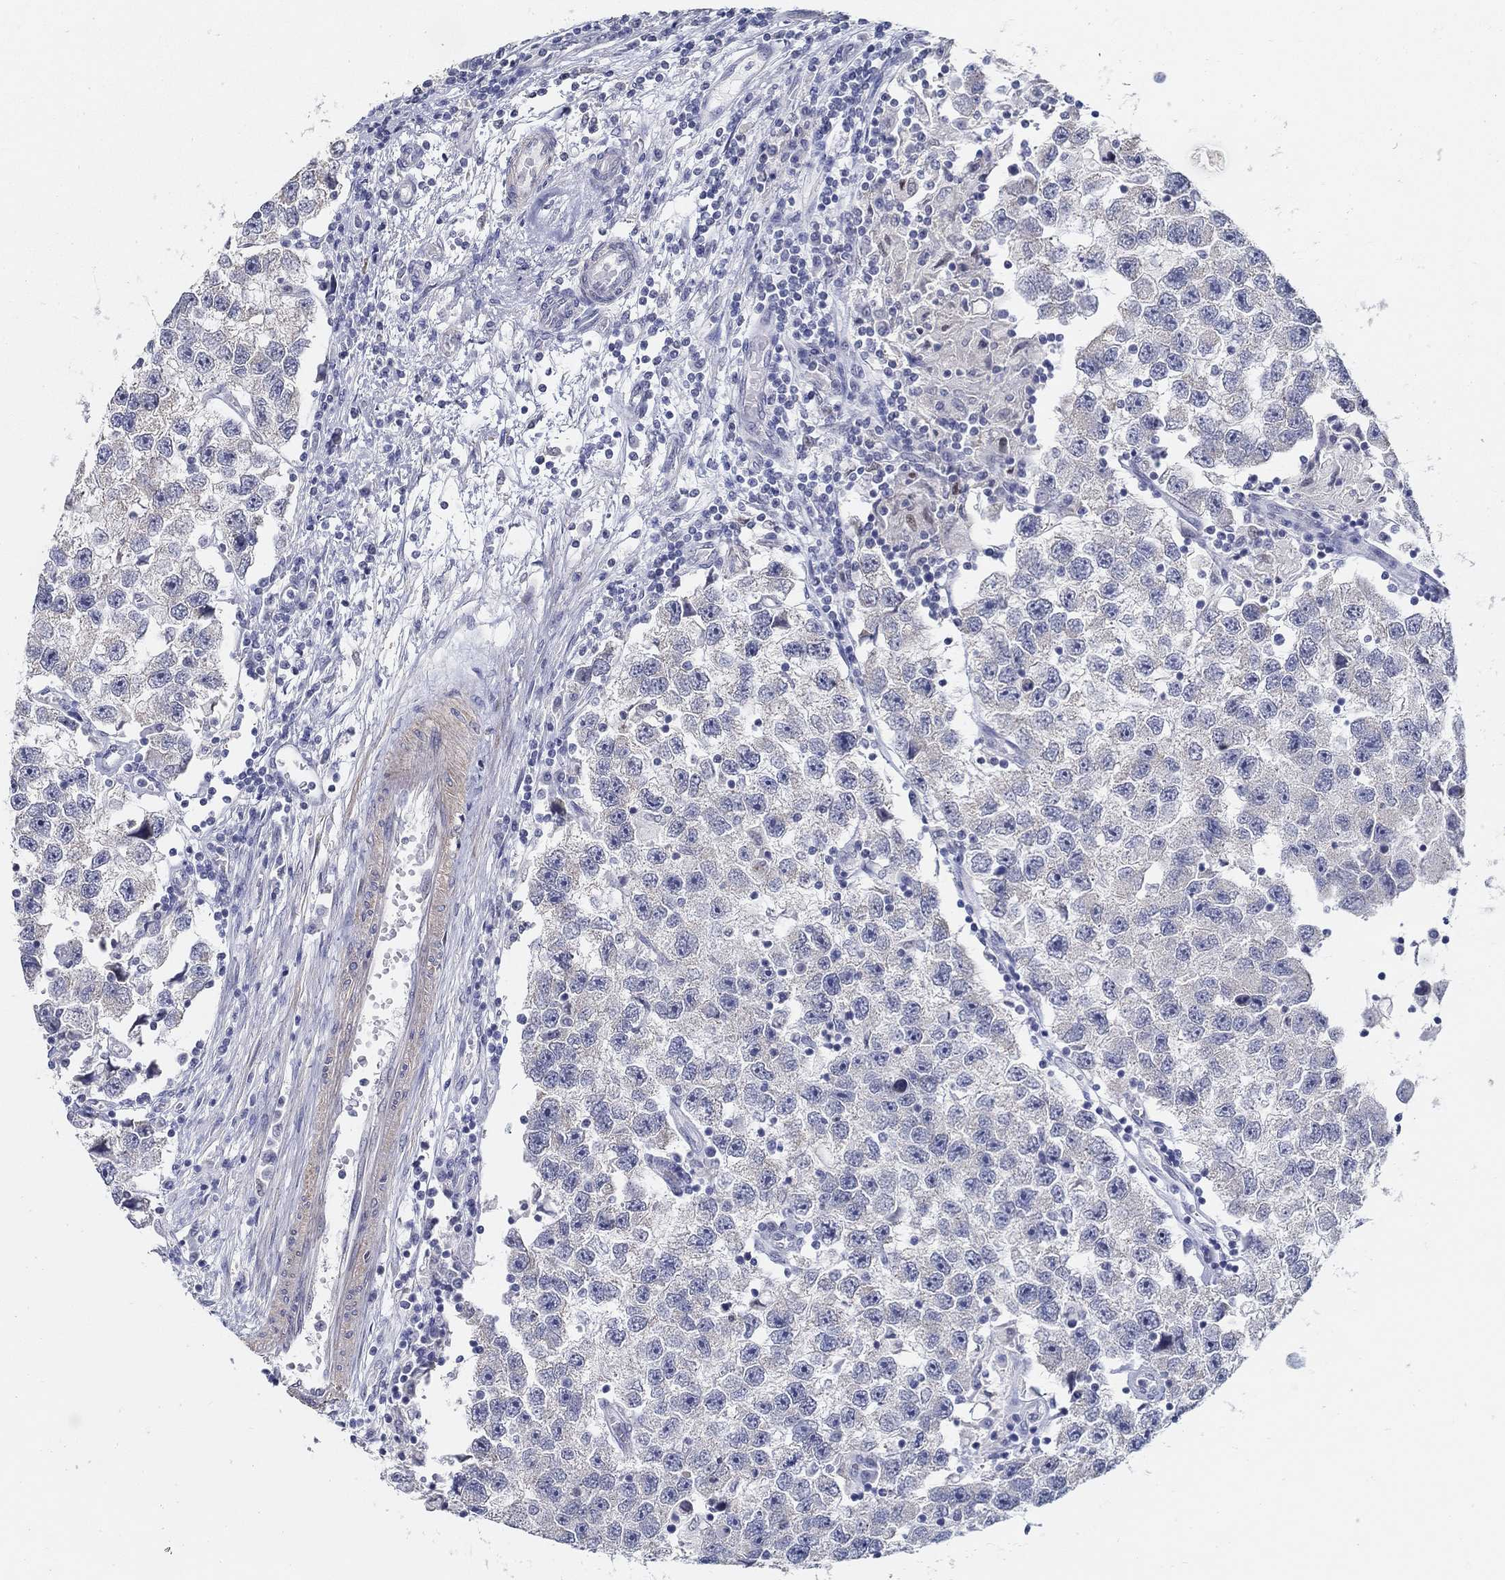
{"staining": {"intensity": "weak", "quantity": "<25%", "location": "cytoplasmic/membranous"}, "tissue": "testis cancer", "cell_type": "Tumor cells", "image_type": "cancer", "snomed": [{"axis": "morphology", "description": "Seminoma, NOS"}, {"axis": "topography", "description": "Testis"}], "caption": "Immunohistochemistry (IHC) micrograph of testis cancer stained for a protein (brown), which reveals no positivity in tumor cells. (Immunohistochemistry, brightfield microscopy, high magnification).", "gene": "USP29", "patient": {"sex": "male", "age": 26}}